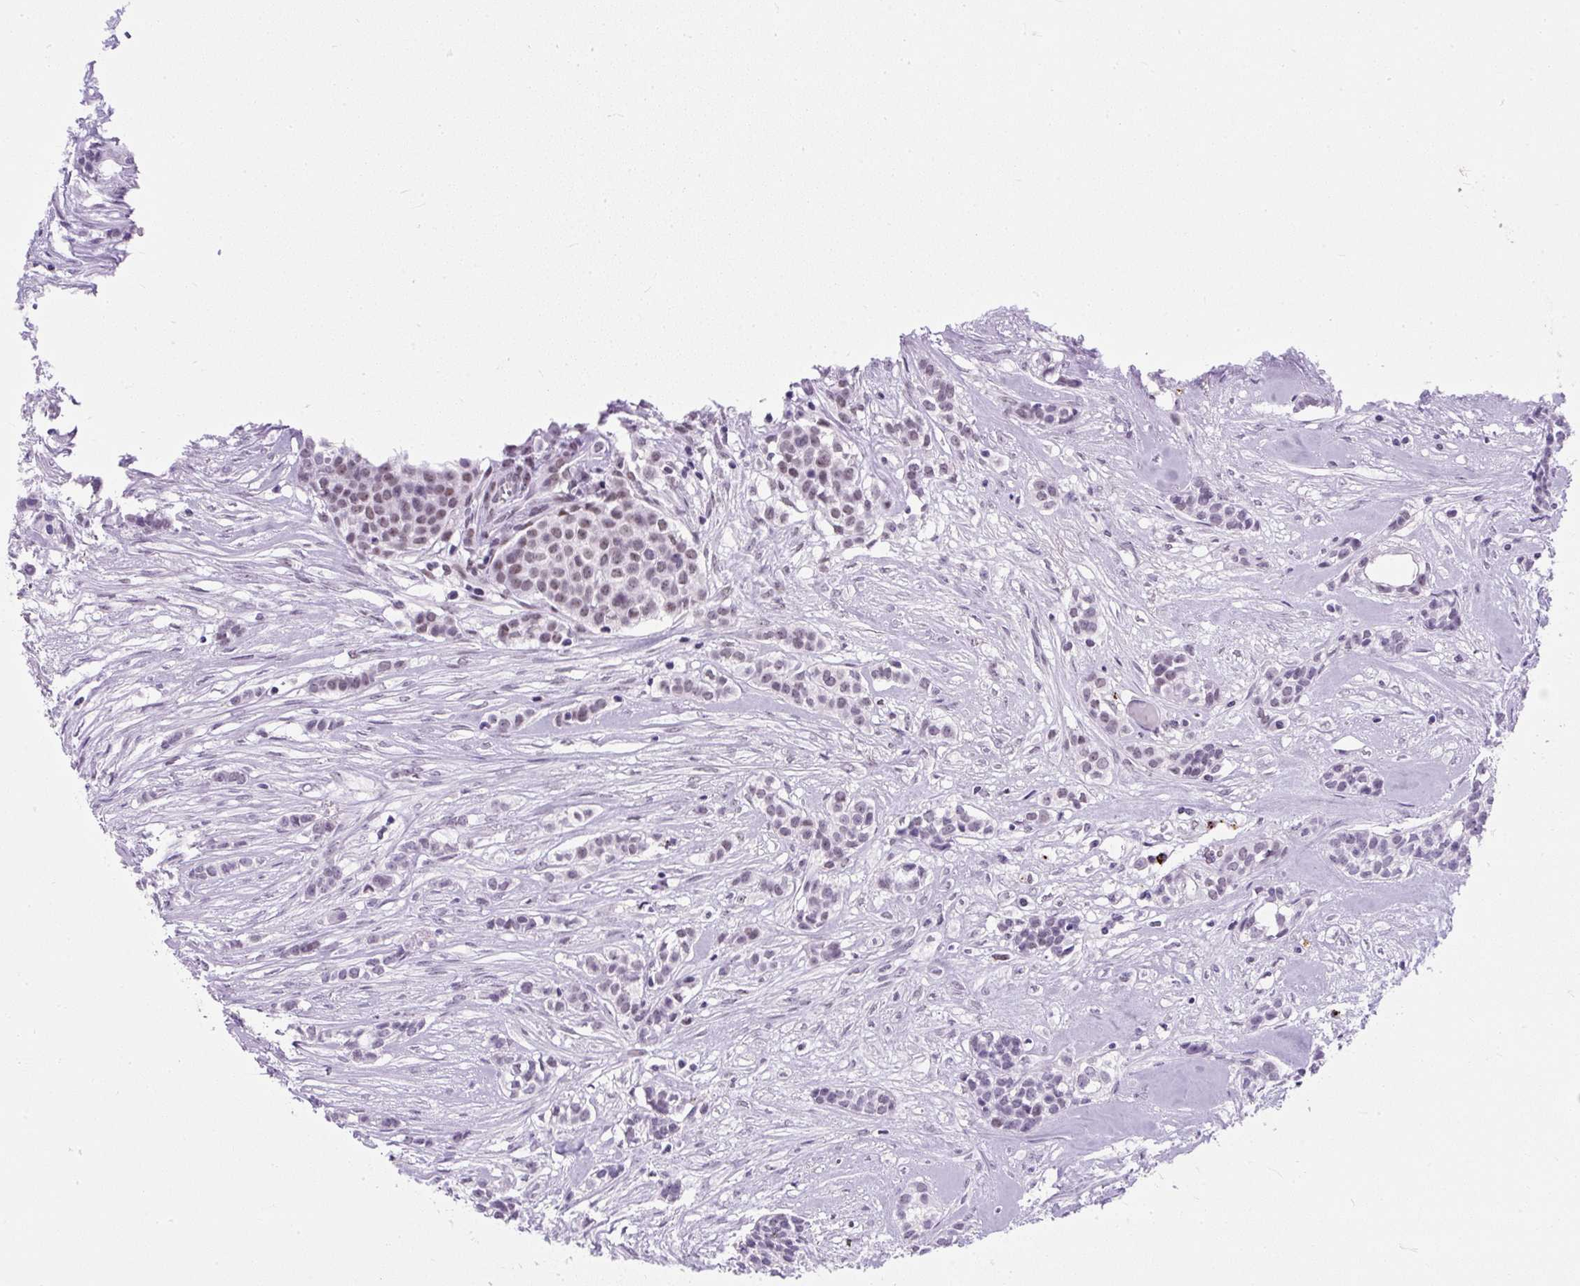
{"staining": {"intensity": "weak", "quantity": "25%-75%", "location": "nuclear"}, "tissue": "head and neck cancer", "cell_type": "Tumor cells", "image_type": "cancer", "snomed": [{"axis": "morphology", "description": "Adenocarcinoma, NOS"}, {"axis": "topography", "description": "Head-Neck"}], "caption": "Head and neck cancer (adenocarcinoma) stained with a protein marker shows weak staining in tumor cells.", "gene": "PLCXD2", "patient": {"sex": "male", "age": 81}}